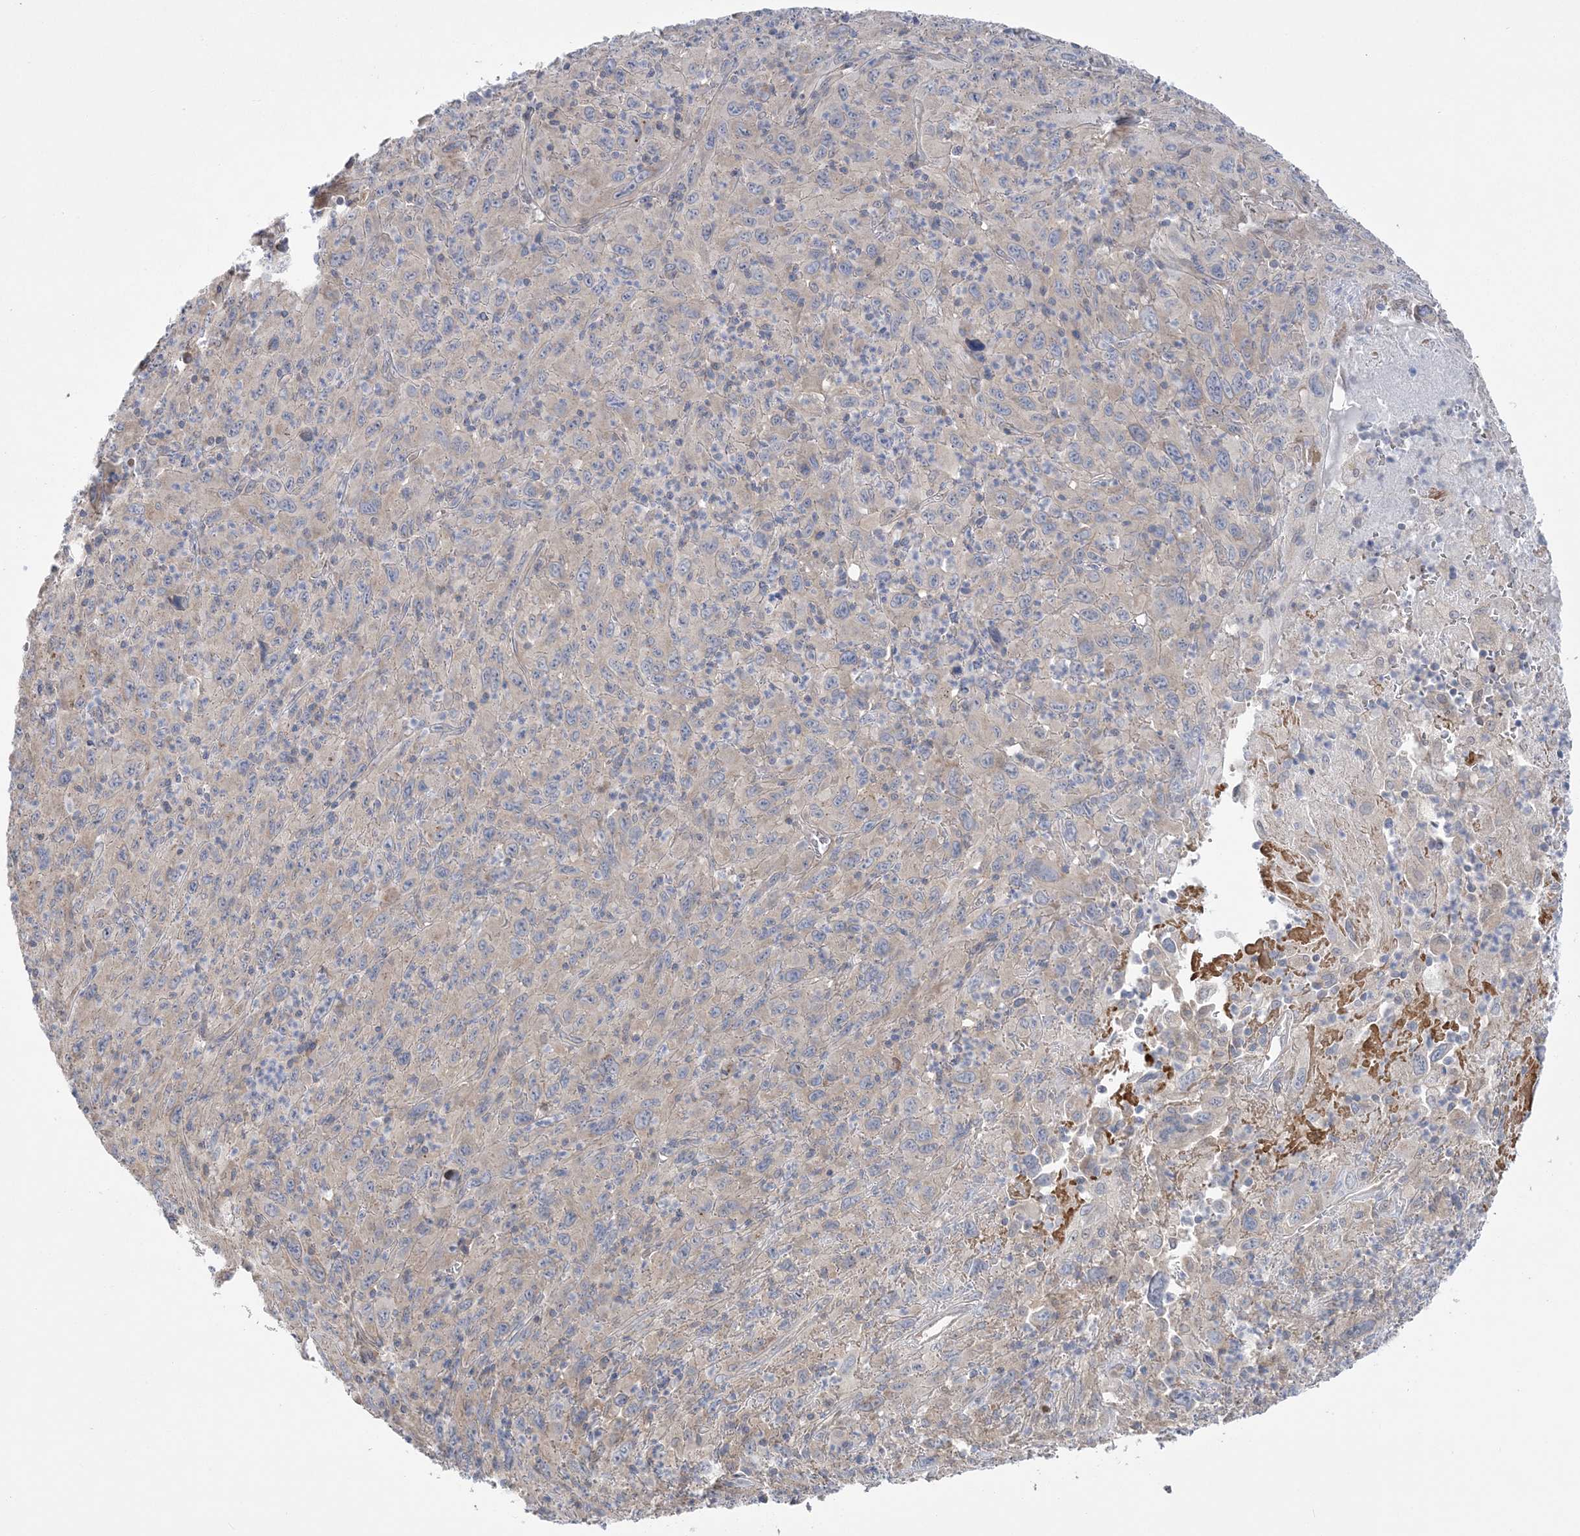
{"staining": {"intensity": "weak", "quantity": "<25%", "location": "cytoplasmic/membranous"}, "tissue": "melanoma", "cell_type": "Tumor cells", "image_type": "cancer", "snomed": [{"axis": "morphology", "description": "Malignant melanoma, Metastatic site"}, {"axis": "topography", "description": "Skin"}], "caption": "Tumor cells are negative for protein expression in human malignant melanoma (metastatic site).", "gene": "MMADHC", "patient": {"sex": "female", "age": 56}}